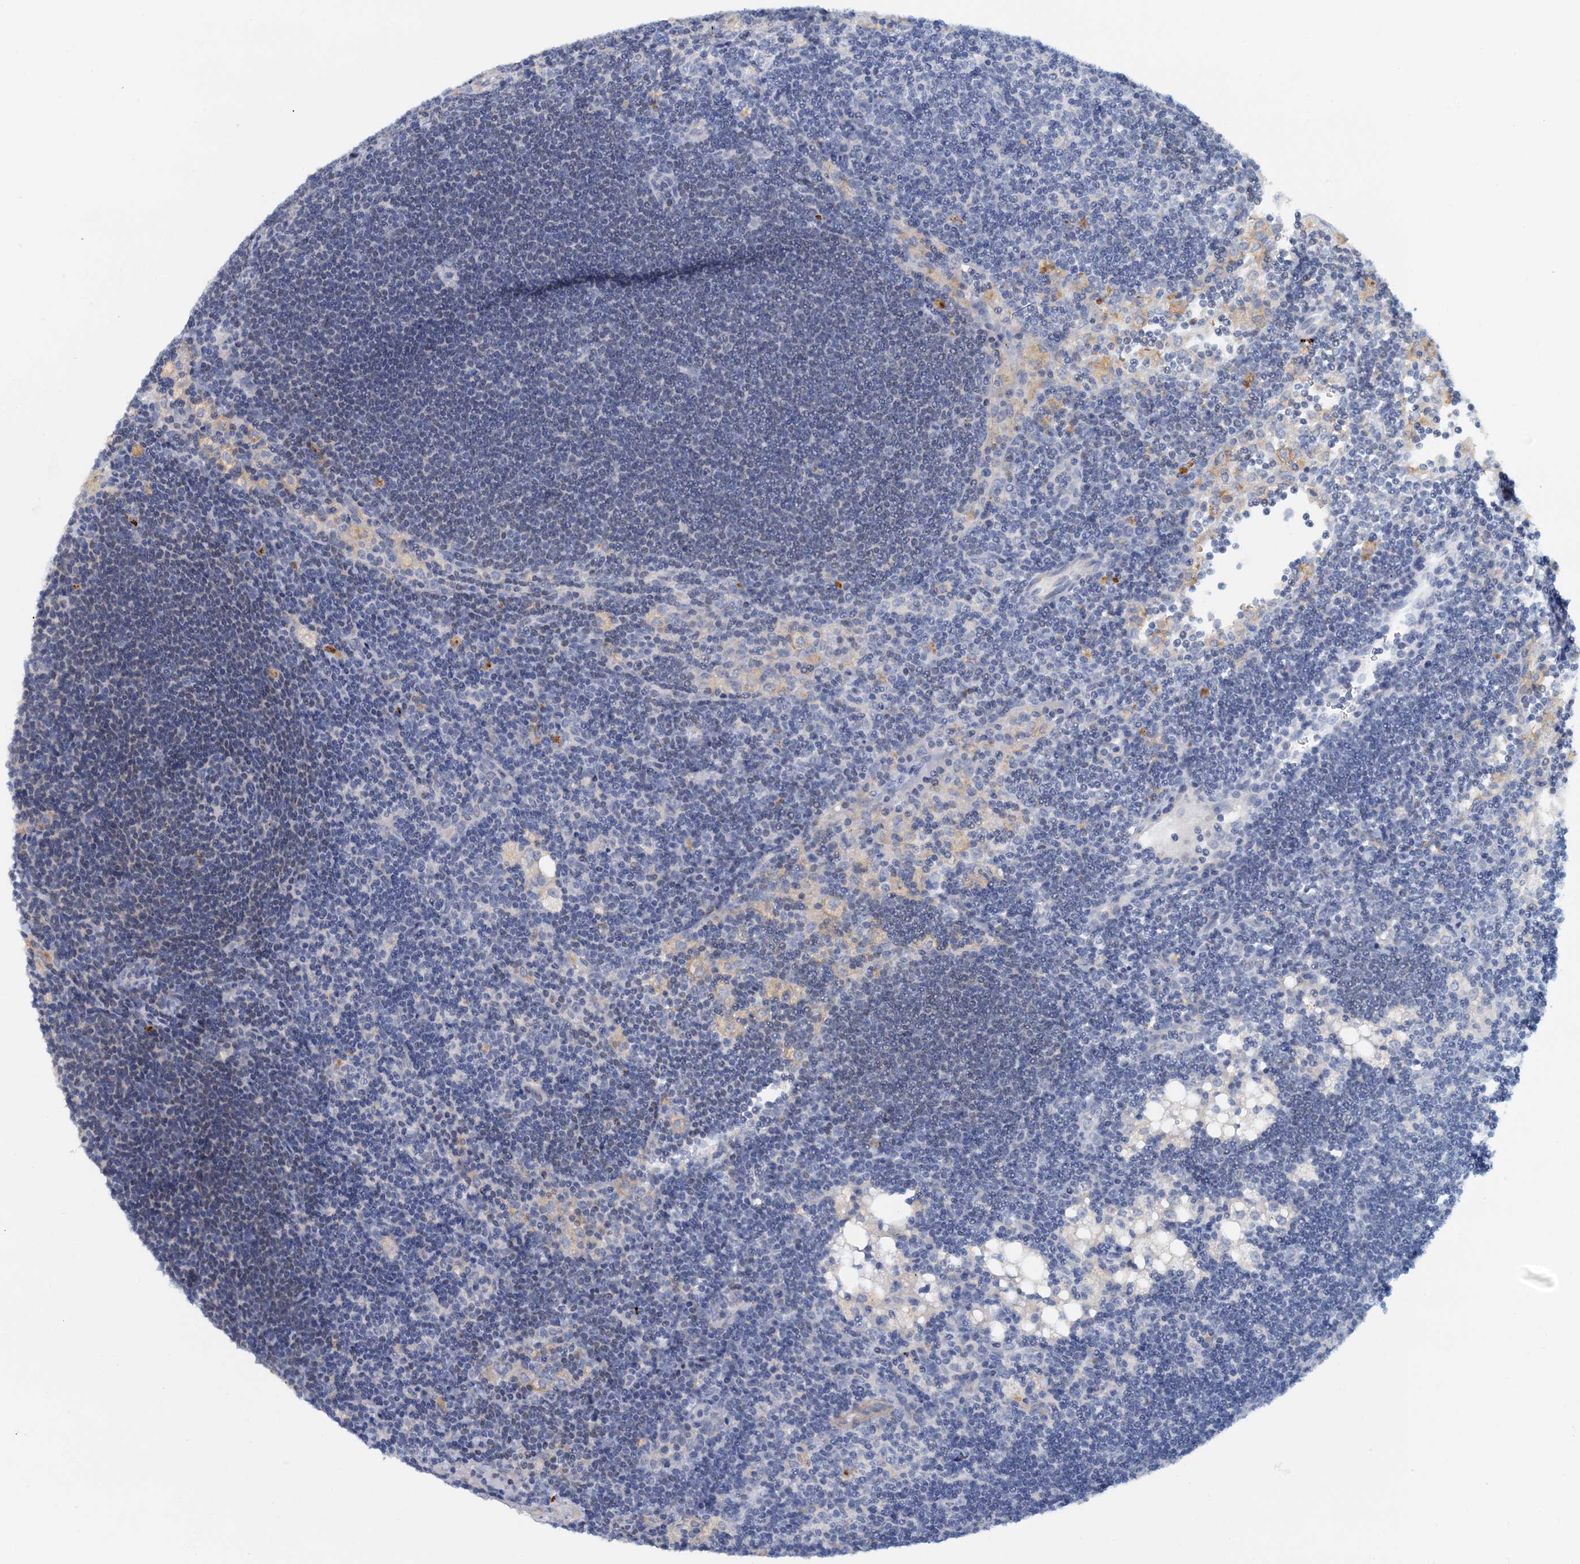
{"staining": {"intensity": "negative", "quantity": "none", "location": "none"}, "tissue": "lymph node", "cell_type": "Germinal center cells", "image_type": "normal", "snomed": [{"axis": "morphology", "description": "Normal tissue, NOS"}, {"axis": "topography", "description": "Lymph node"}], "caption": "Photomicrograph shows no significant protein staining in germinal center cells of benign lymph node. (Immunohistochemistry (ihc), brightfield microscopy, high magnification).", "gene": "DTD1", "patient": {"sex": "male", "age": 24}}